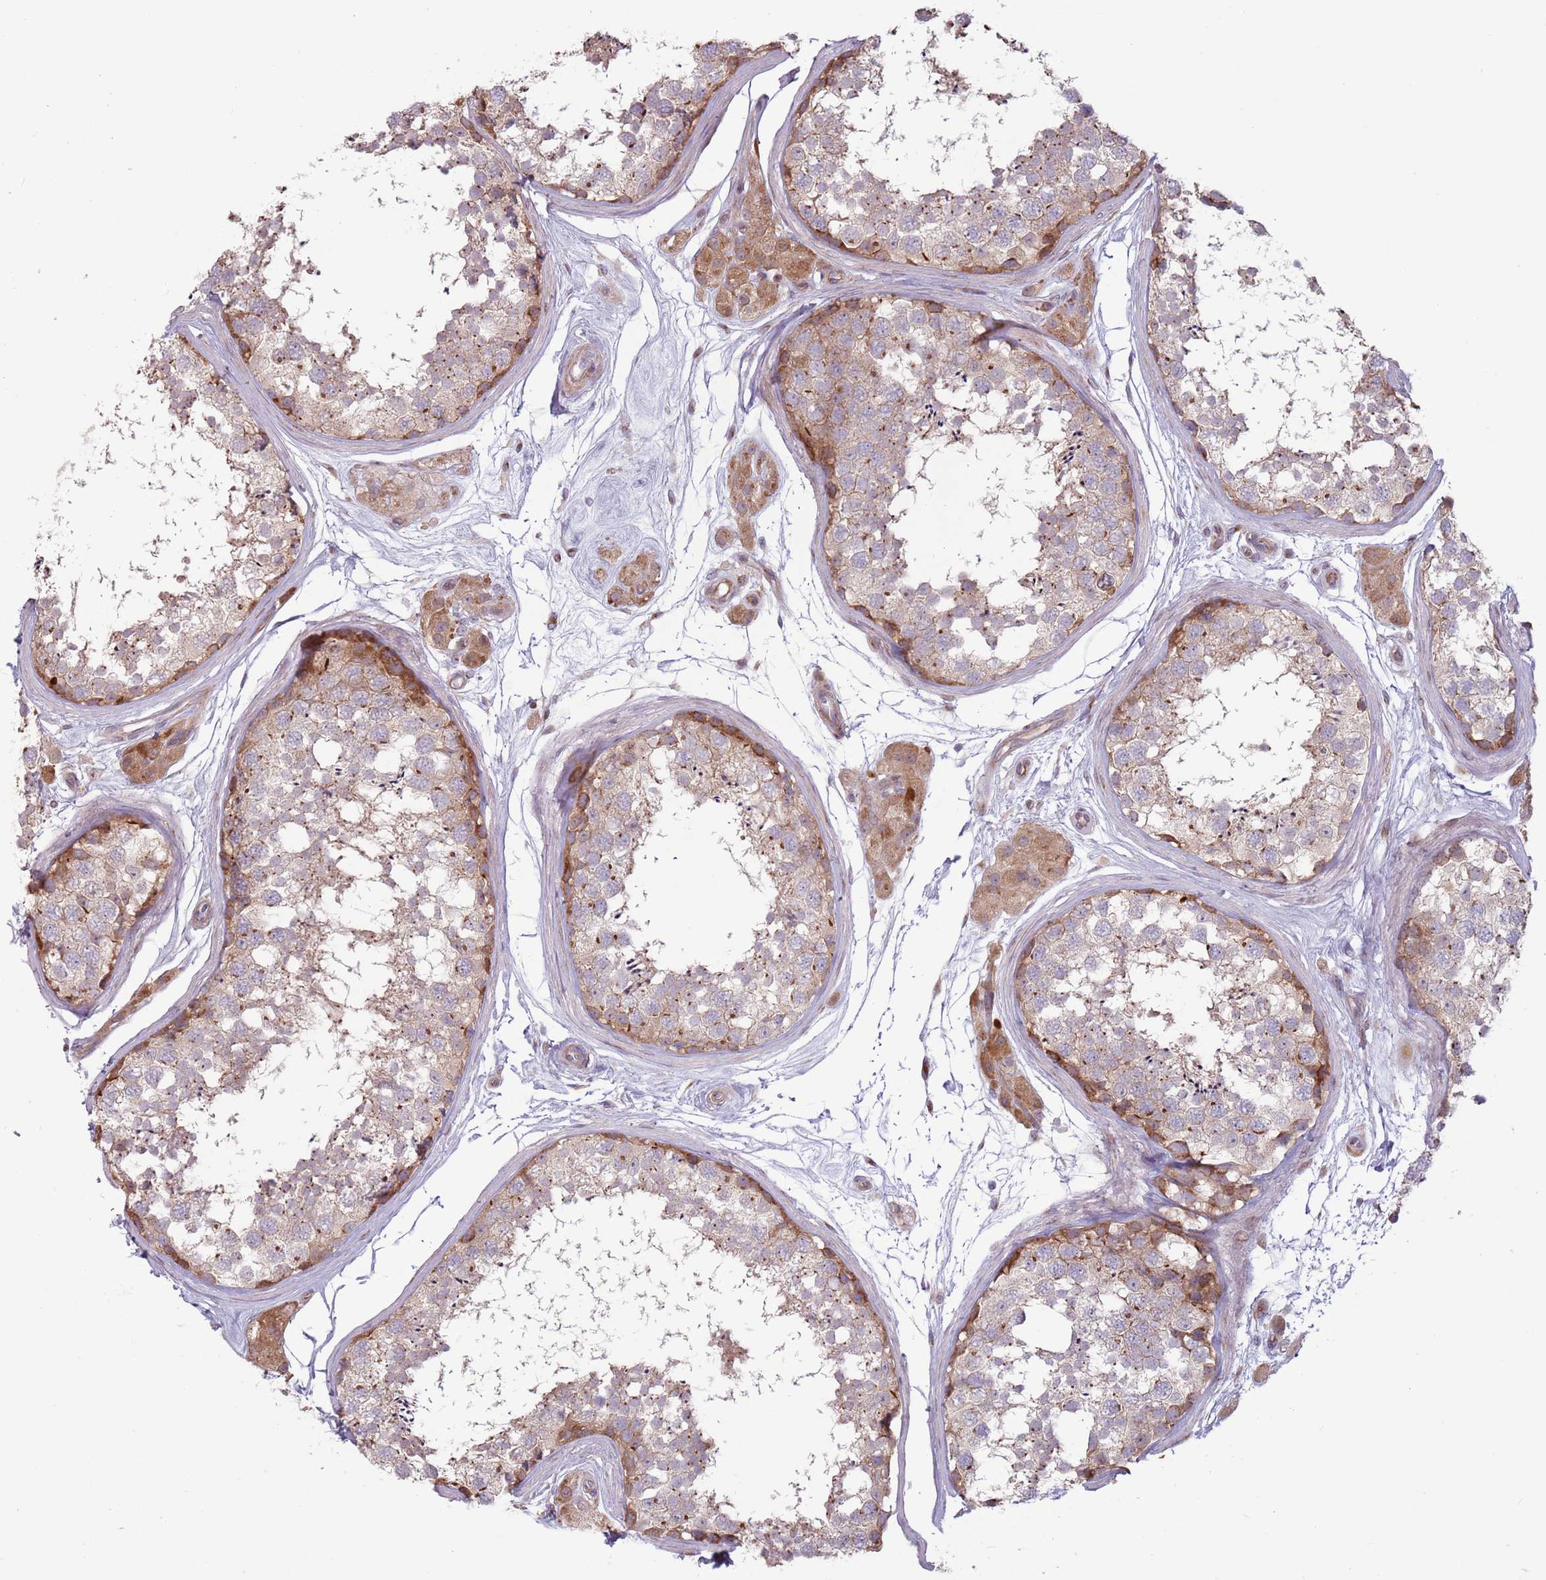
{"staining": {"intensity": "moderate", "quantity": "<25%", "location": "cytoplasmic/membranous"}, "tissue": "testis", "cell_type": "Cells in seminiferous ducts", "image_type": "normal", "snomed": [{"axis": "morphology", "description": "Normal tissue, NOS"}, {"axis": "topography", "description": "Testis"}], "caption": "Testis stained for a protein (brown) reveals moderate cytoplasmic/membranous positive expression in approximately <25% of cells in seminiferous ducts.", "gene": "CCDC150", "patient": {"sex": "male", "age": 56}}